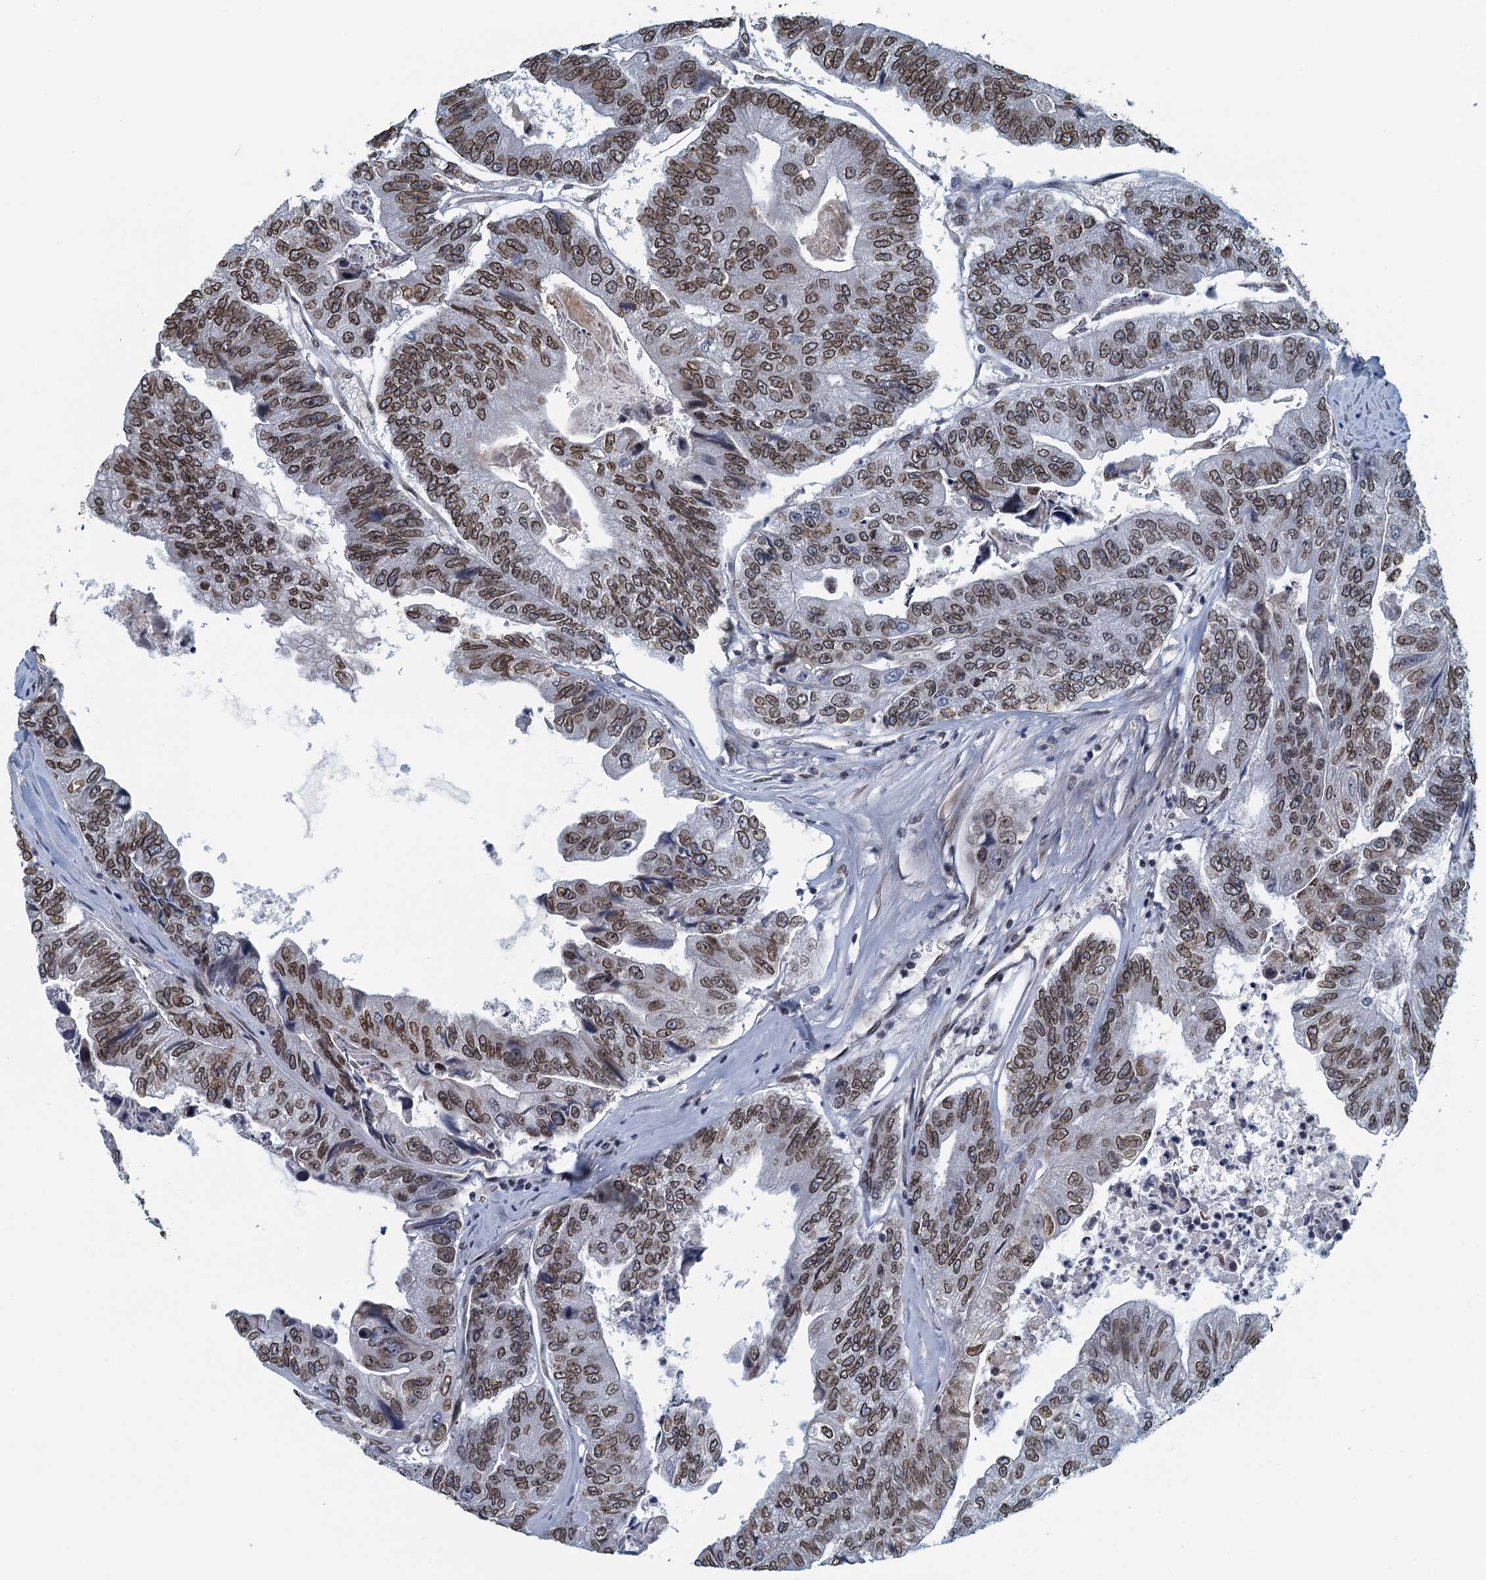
{"staining": {"intensity": "moderate", "quantity": ">75%", "location": "cytoplasmic/membranous,nuclear"}, "tissue": "colorectal cancer", "cell_type": "Tumor cells", "image_type": "cancer", "snomed": [{"axis": "morphology", "description": "Adenocarcinoma, NOS"}, {"axis": "topography", "description": "Colon"}], "caption": "Tumor cells exhibit moderate cytoplasmic/membranous and nuclear positivity in approximately >75% of cells in colorectal adenocarcinoma.", "gene": "CCDC34", "patient": {"sex": "female", "age": 67}}